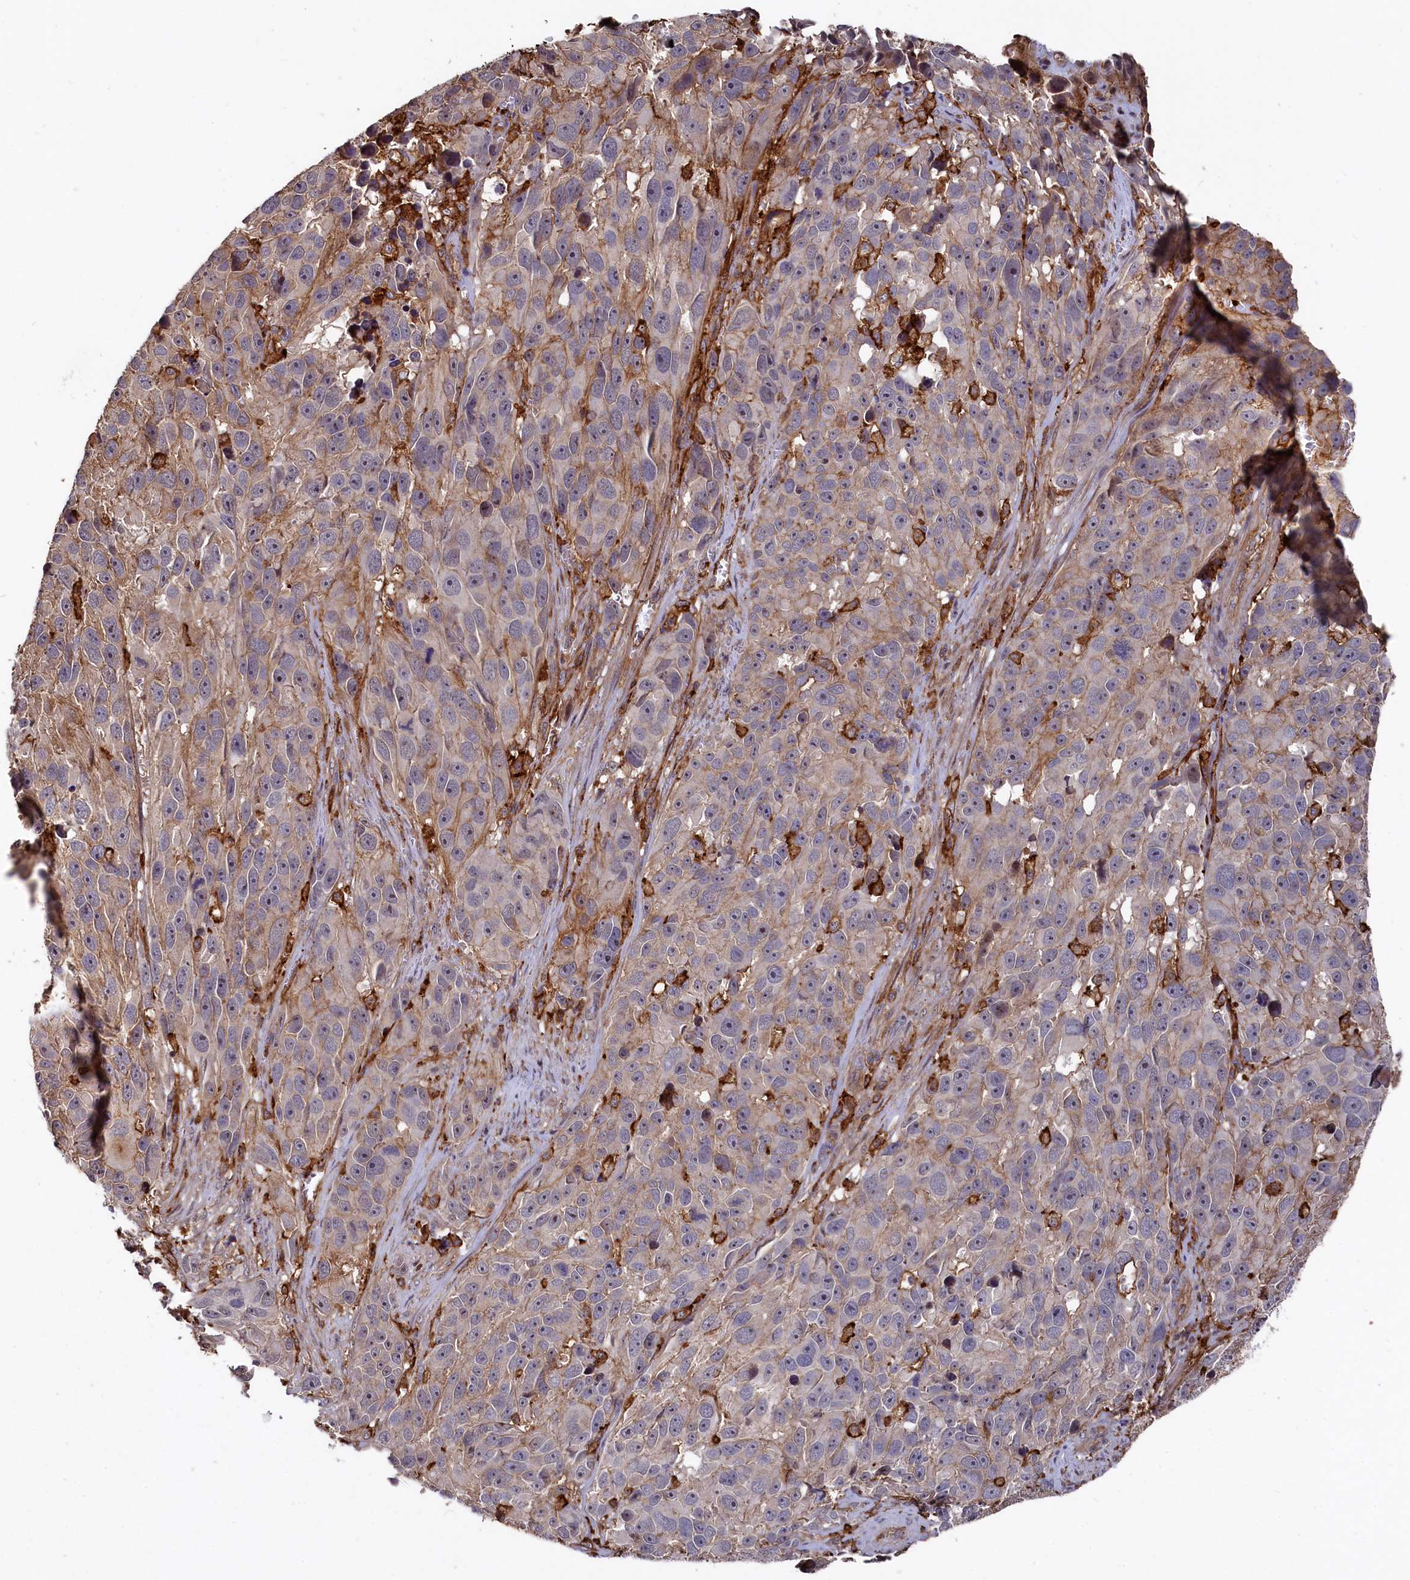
{"staining": {"intensity": "weak", "quantity": "25%-75%", "location": "cytoplasmic/membranous"}, "tissue": "melanoma", "cell_type": "Tumor cells", "image_type": "cancer", "snomed": [{"axis": "morphology", "description": "Malignant melanoma, NOS"}, {"axis": "topography", "description": "Skin"}], "caption": "The micrograph displays a brown stain indicating the presence of a protein in the cytoplasmic/membranous of tumor cells in malignant melanoma.", "gene": "PLEKHO2", "patient": {"sex": "male", "age": 84}}